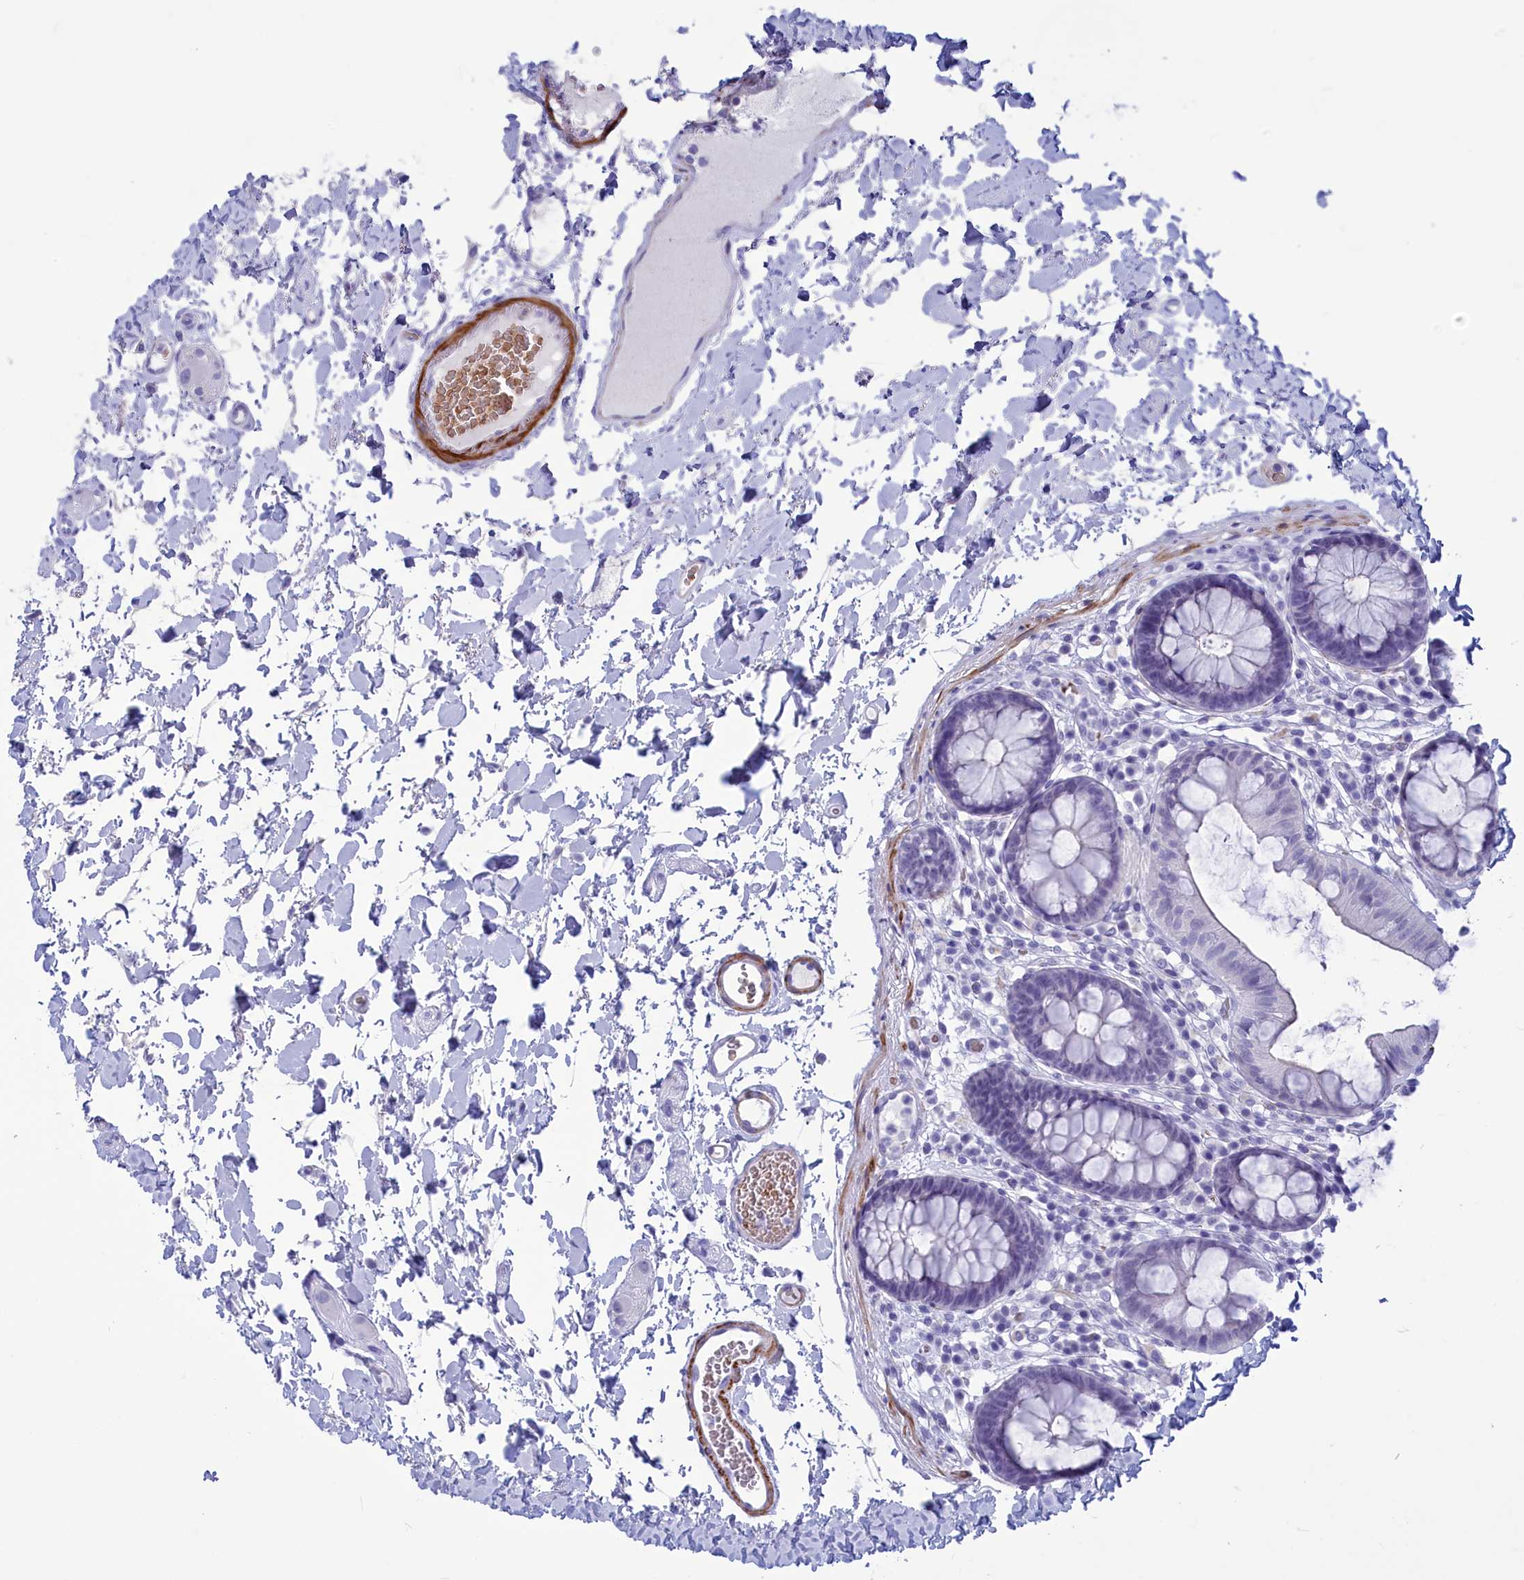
{"staining": {"intensity": "negative", "quantity": "none", "location": "none"}, "tissue": "colon", "cell_type": "Endothelial cells", "image_type": "normal", "snomed": [{"axis": "morphology", "description": "Normal tissue, NOS"}, {"axis": "topography", "description": "Colon"}], "caption": "Endothelial cells are negative for brown protein staining in unremarkable colon. Nuclei are stained in blue.", "gene": "GAPDHS", "patient": {"sex": "male", "age": 84}}